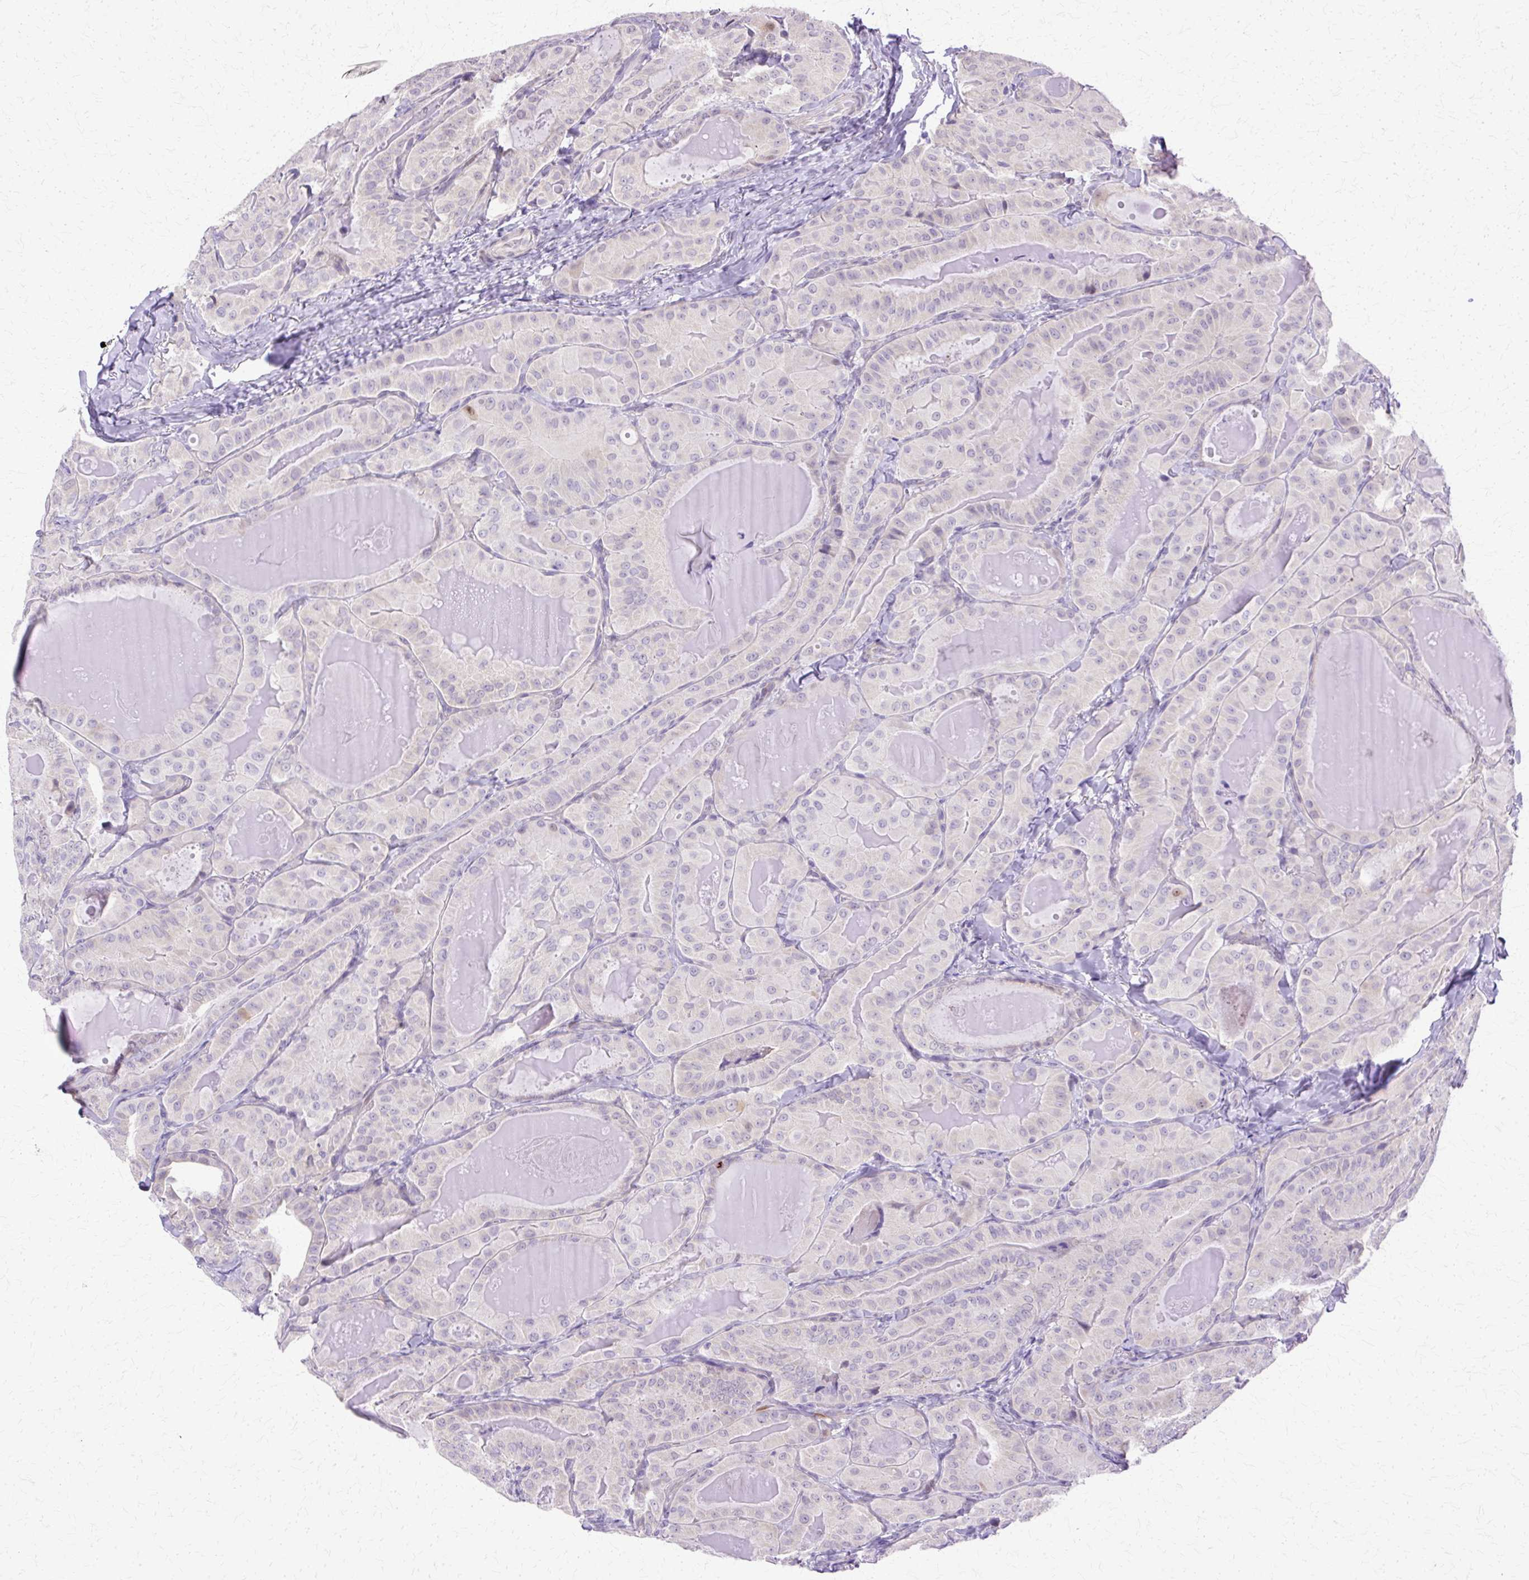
{"staining": {"intensity": "negative", "quantity": "none", "location": "none"}, "tissue": "thyroid cancer", "cell_type": "Tumor cells", "image_type": "cancer", "snomed": [{"axis": "morphology", "description": "Papillary adenocarcinoma, NOS"}, {"axis": "topography", "description": "Thyroid gland"}], "caption": "IHC photomicrograph of neoplastic tissue: papillary adenocarcinoma (thyroid) stained with DAB exhibits no significant protein staining in tumor cells. The staining is performed using DAB brown chromogen with nuclei counter-stained in using hematoxylin.", "gene": "HSPA8", "patient": {"sex": "female", "age": 68}}